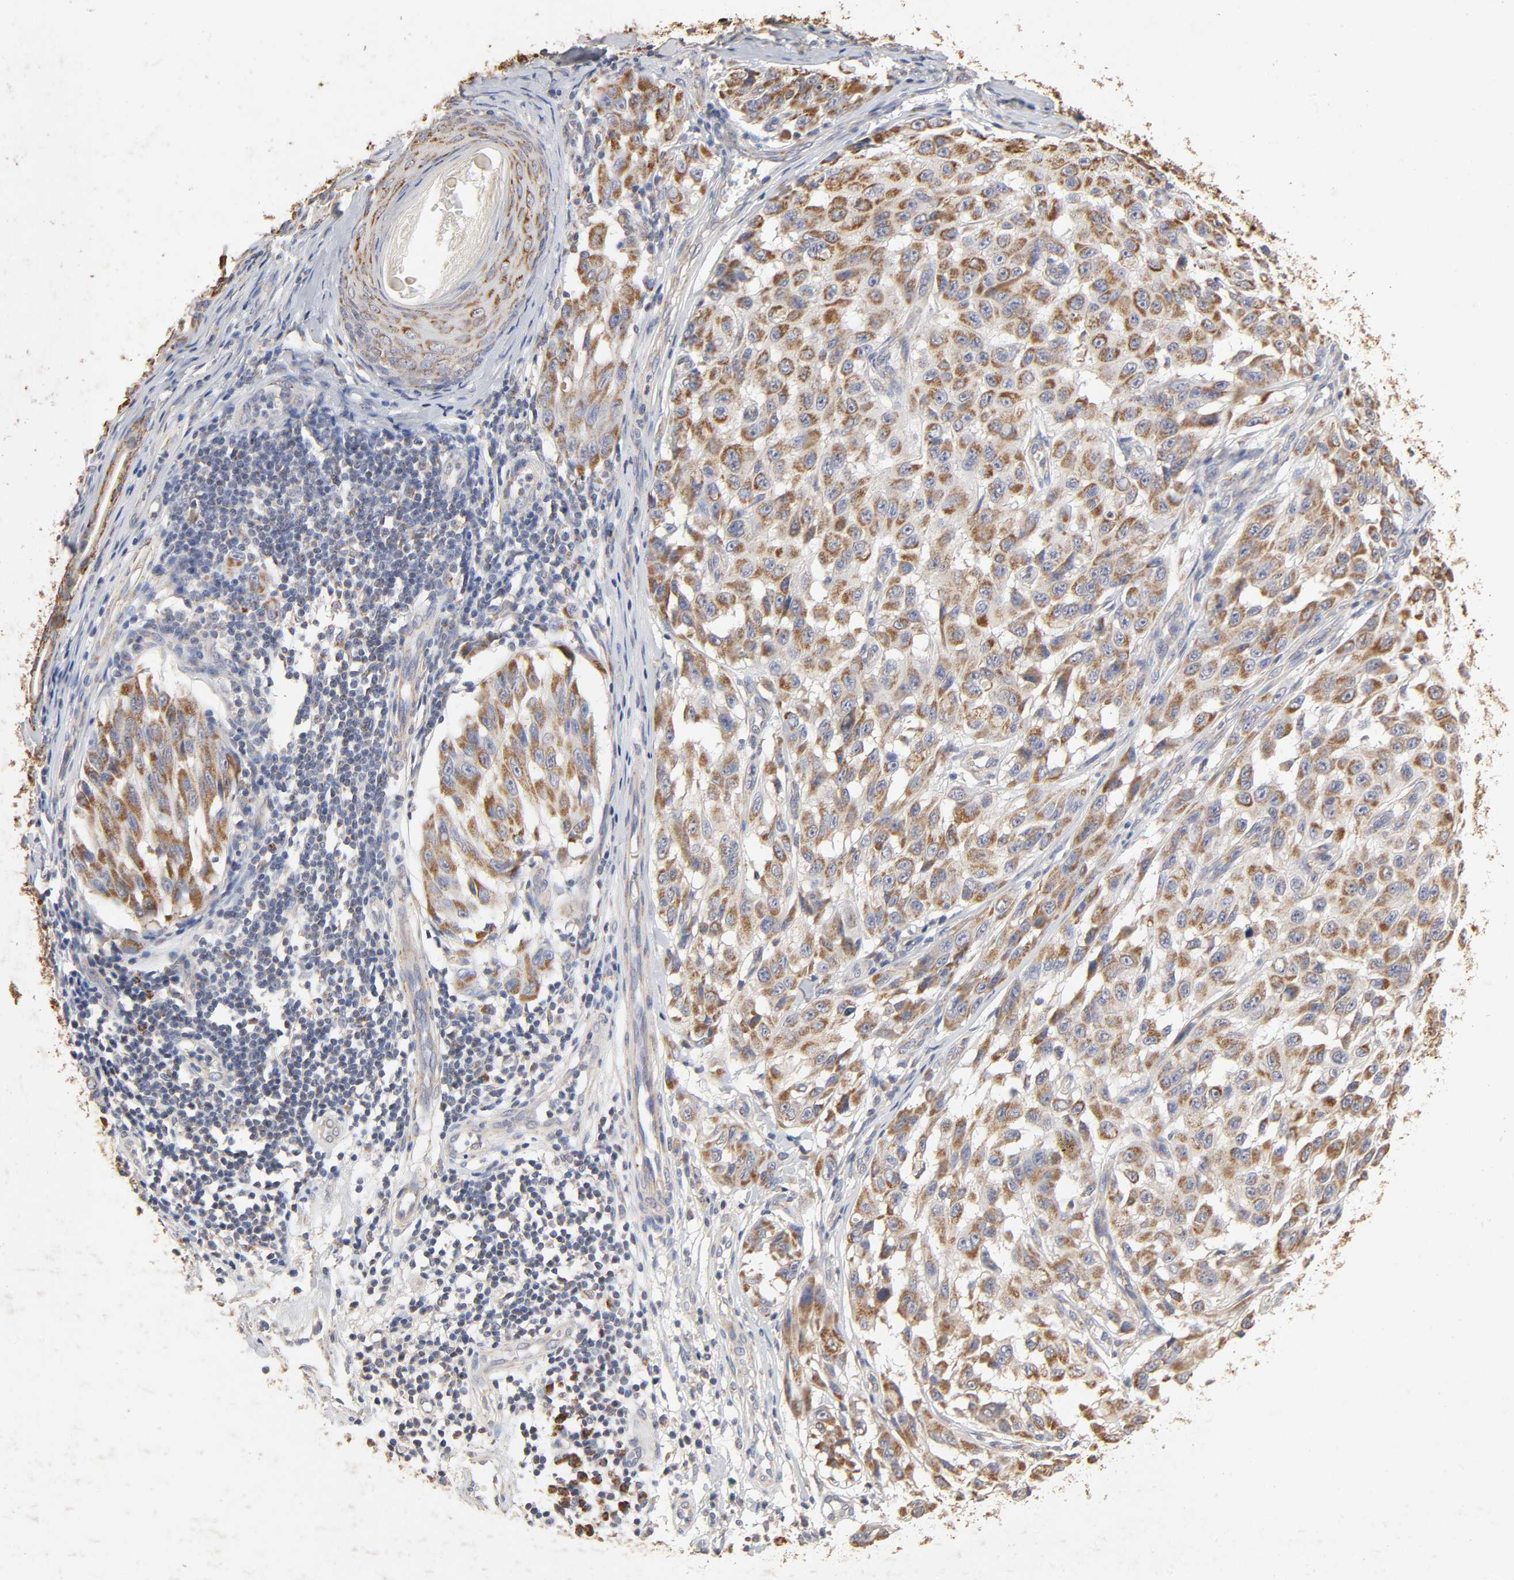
{"staining": {"intensity": "strong", "quantity": ">75%", "location": "cytoplasmic/membranous"}, "tissue": "melanoma", "cell_type": "Tumor cells", "image_type": "cancer", "snomed": [{"axis": "morphology", "description": "Malignant melanoma, NOS"}, {"axis": "topography", "description": "Skin"}], "caption": "A micrograph showing strong cytoplasmic/membranous expression in approximately >75% of tumor cells in melanoma, as visualized by brown immunohistochemical staining.", "gene": "CYCS", "patient": {"sex": "male", "age": 30}}